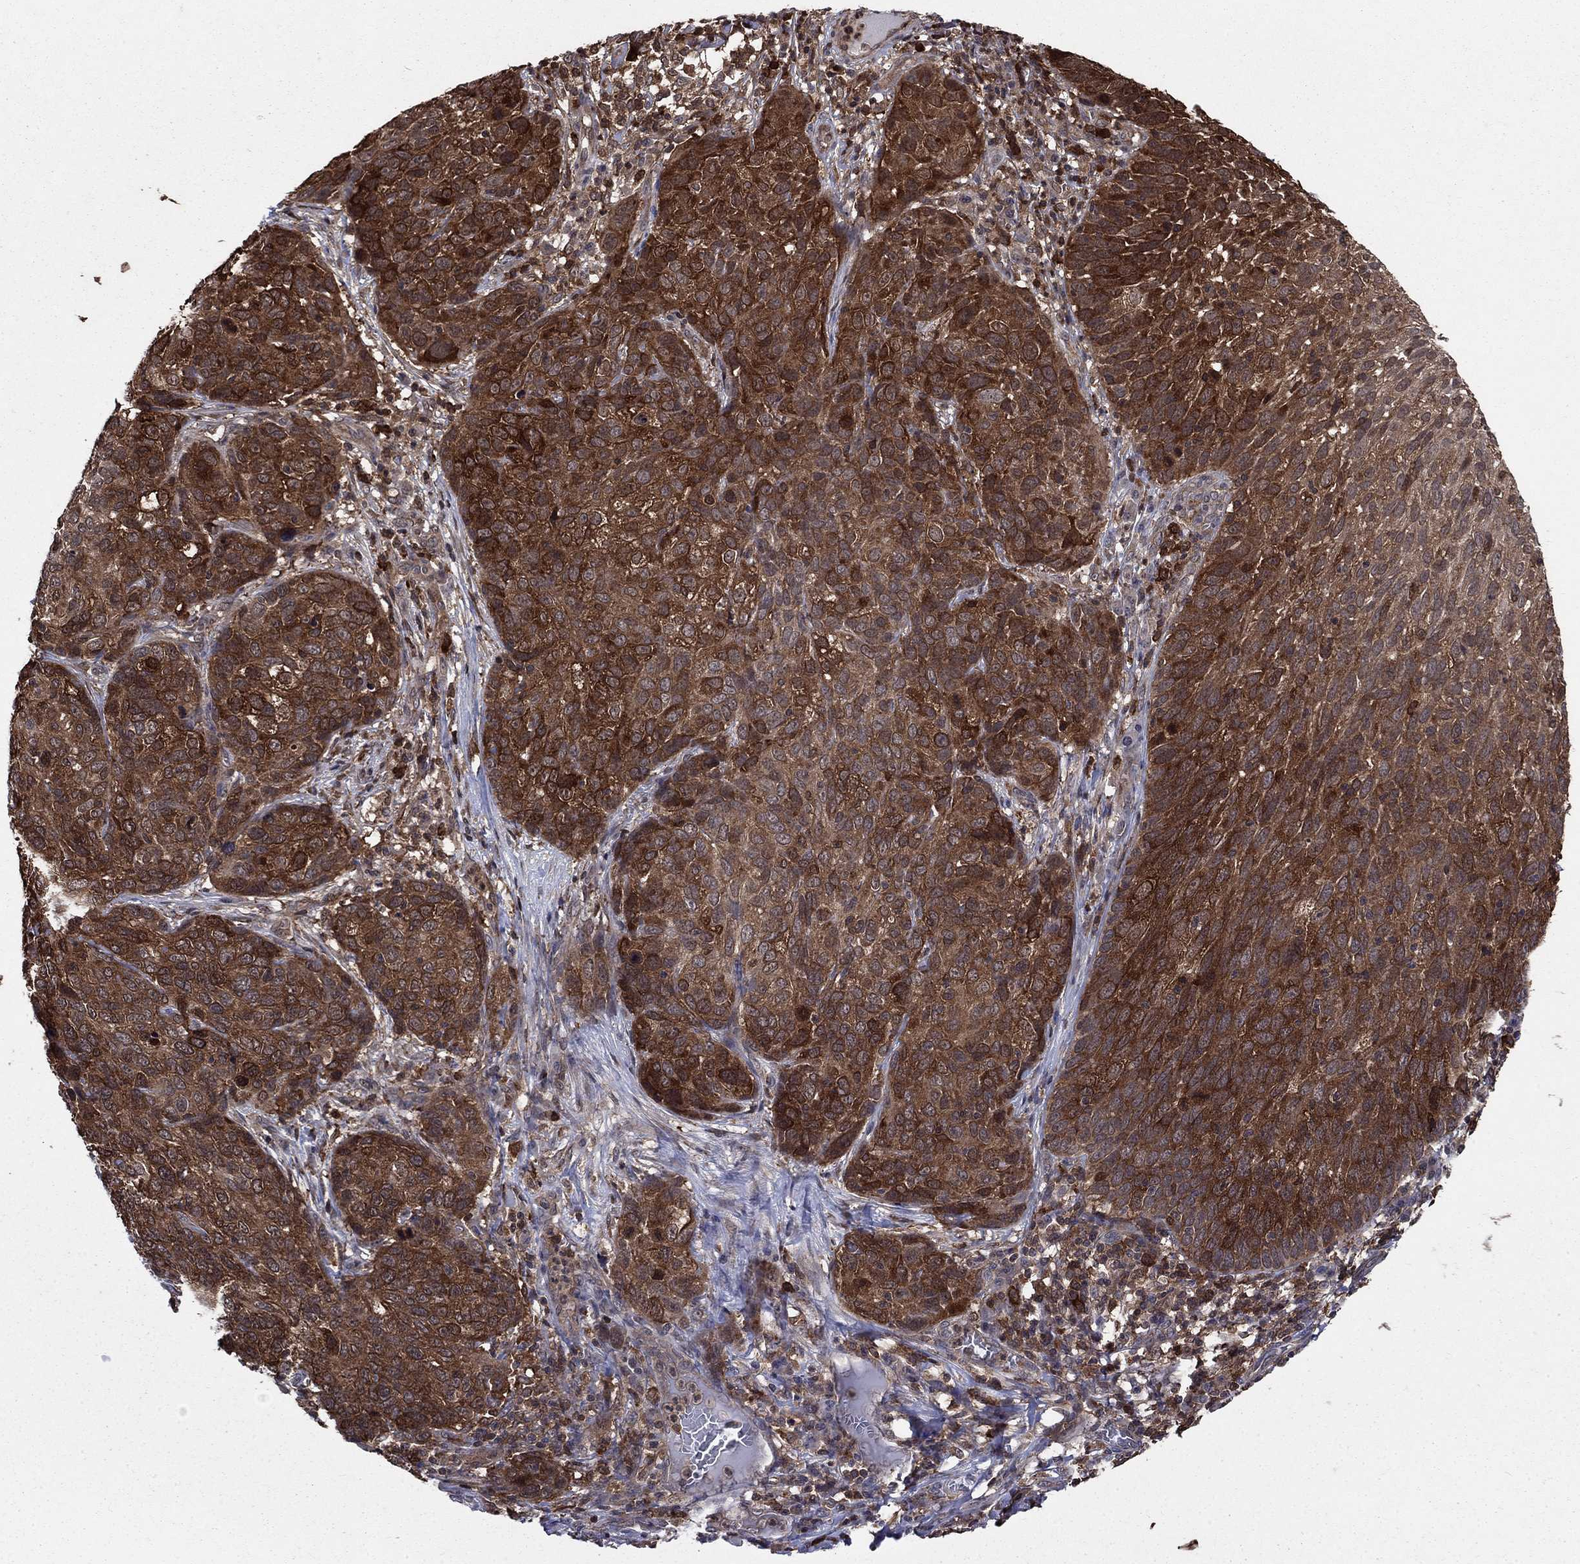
{"staining": {"intensity": "strong", "quantity": ">75%", "location": "cytoplasmic/membranous"}, "tissue": "skin cancer", "cell_type": "Tumor cells", "image_type": "cancer", "snomed": [{"axis": "morphology", "description": "Squamous cell carcinoma, NOS"}, {"axis": "topography", "description": "Skin"}], "caption": "This is an image of IHC staining of skin cancer (squamous cell carcinoma), which shows strong staining in the cytoplasmic/membranous of tumor cells.", "gene": "CACYBP", "patient": {"sex": "male", "age": 92}}